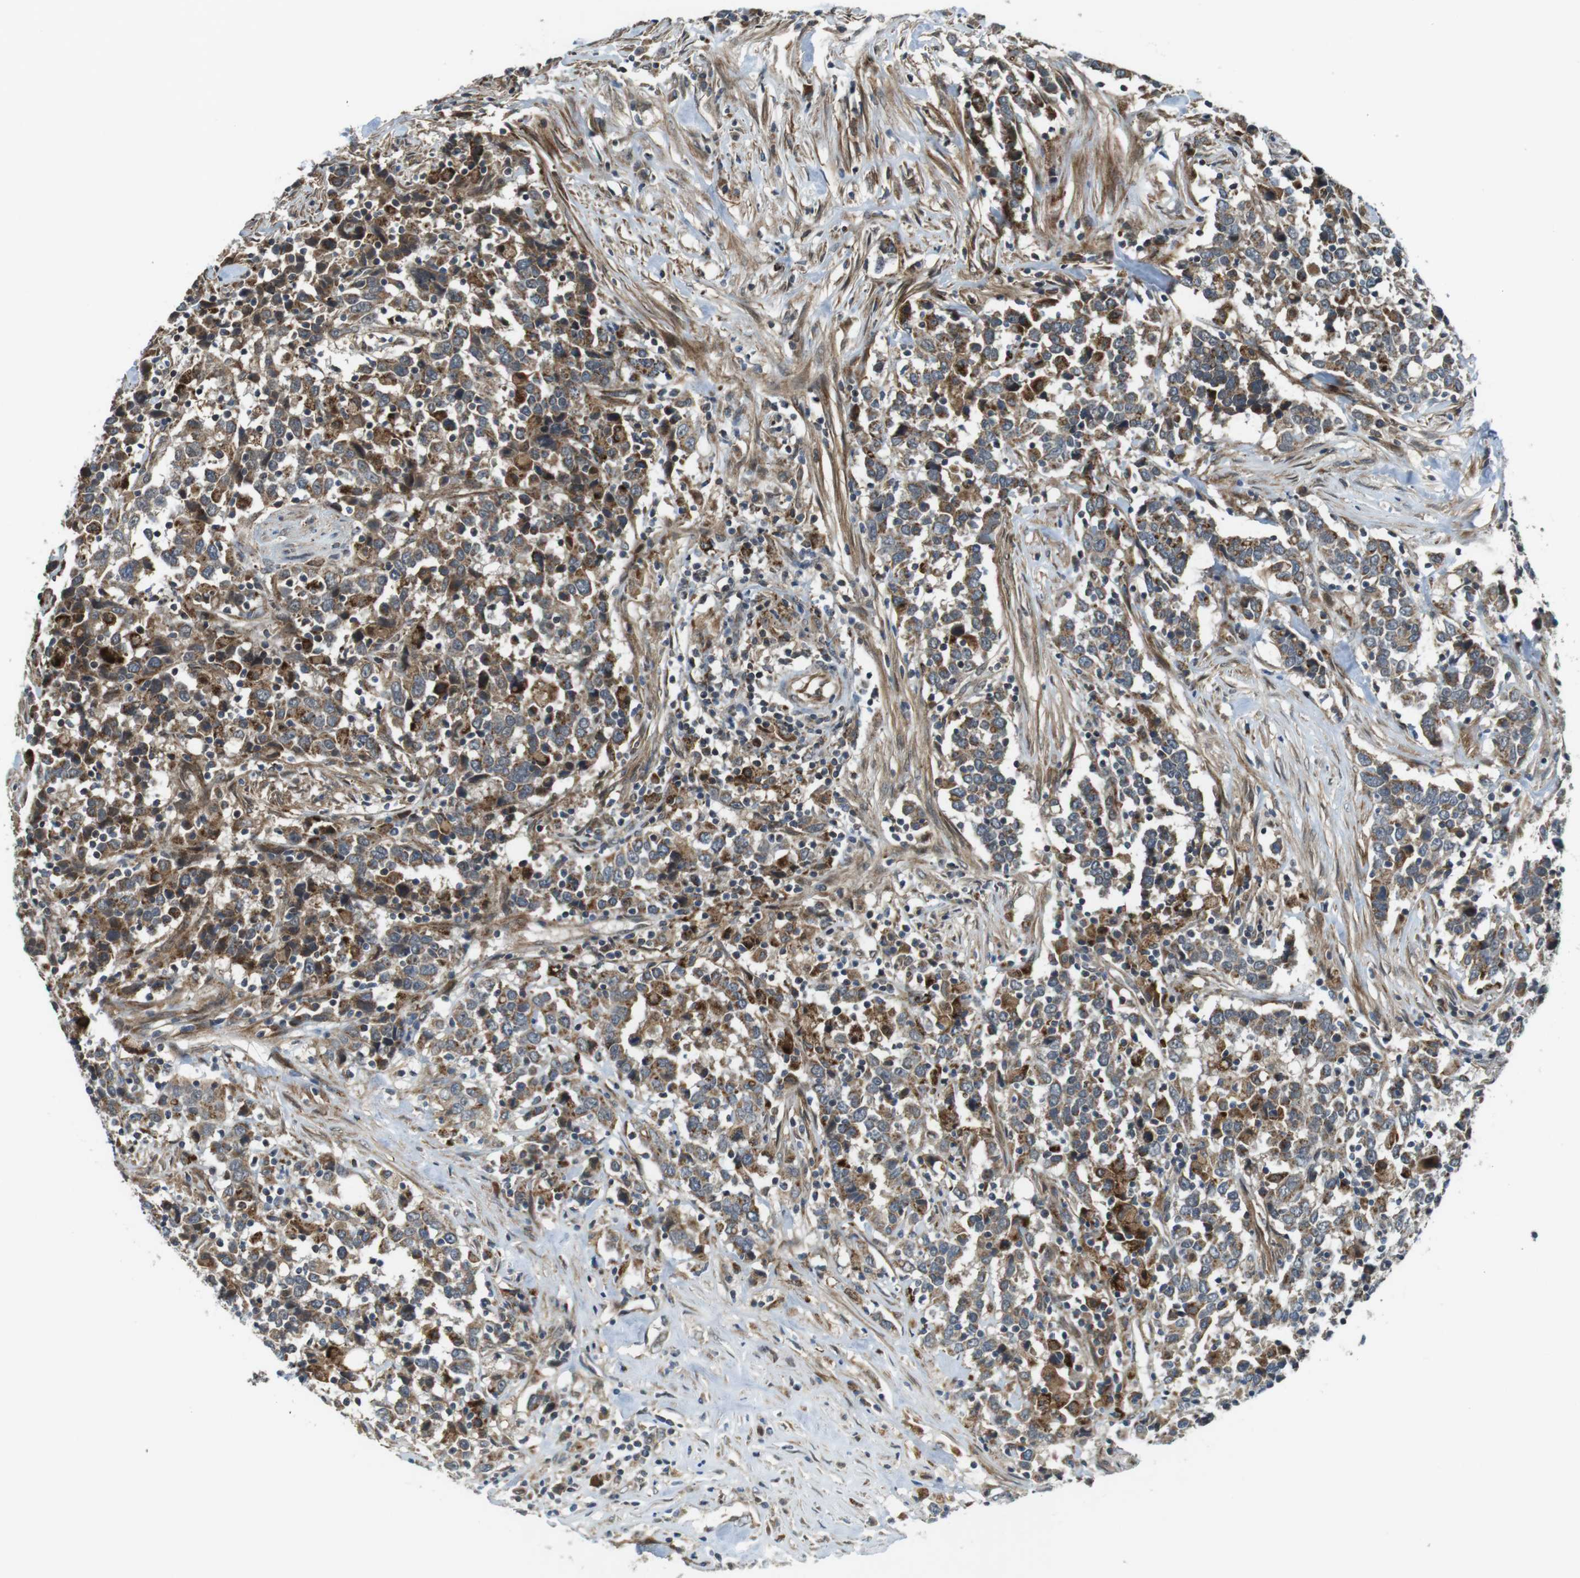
{"staining": {"intensity": "moderate", "quantity": ">75%", "location": "cytoplasmic/membranous"}, "tissue": "urothelial cancer", "cell_type": "Tumor cells", "image_type": "cancer", "snomed": [{"axis": "morphology", "description": "Urothelial carcinoma, High grade"}, {"axis": "topography", "description": "Urinary bladder"}], "caption": "Protein analysis of urothelial cancer tissue demonstrates moderate cytoplasmic/membranous positivity in approximately >75% of tumor cells.", "gene": "IFFO2", "patient": {"sex": "male", "age": 61}}